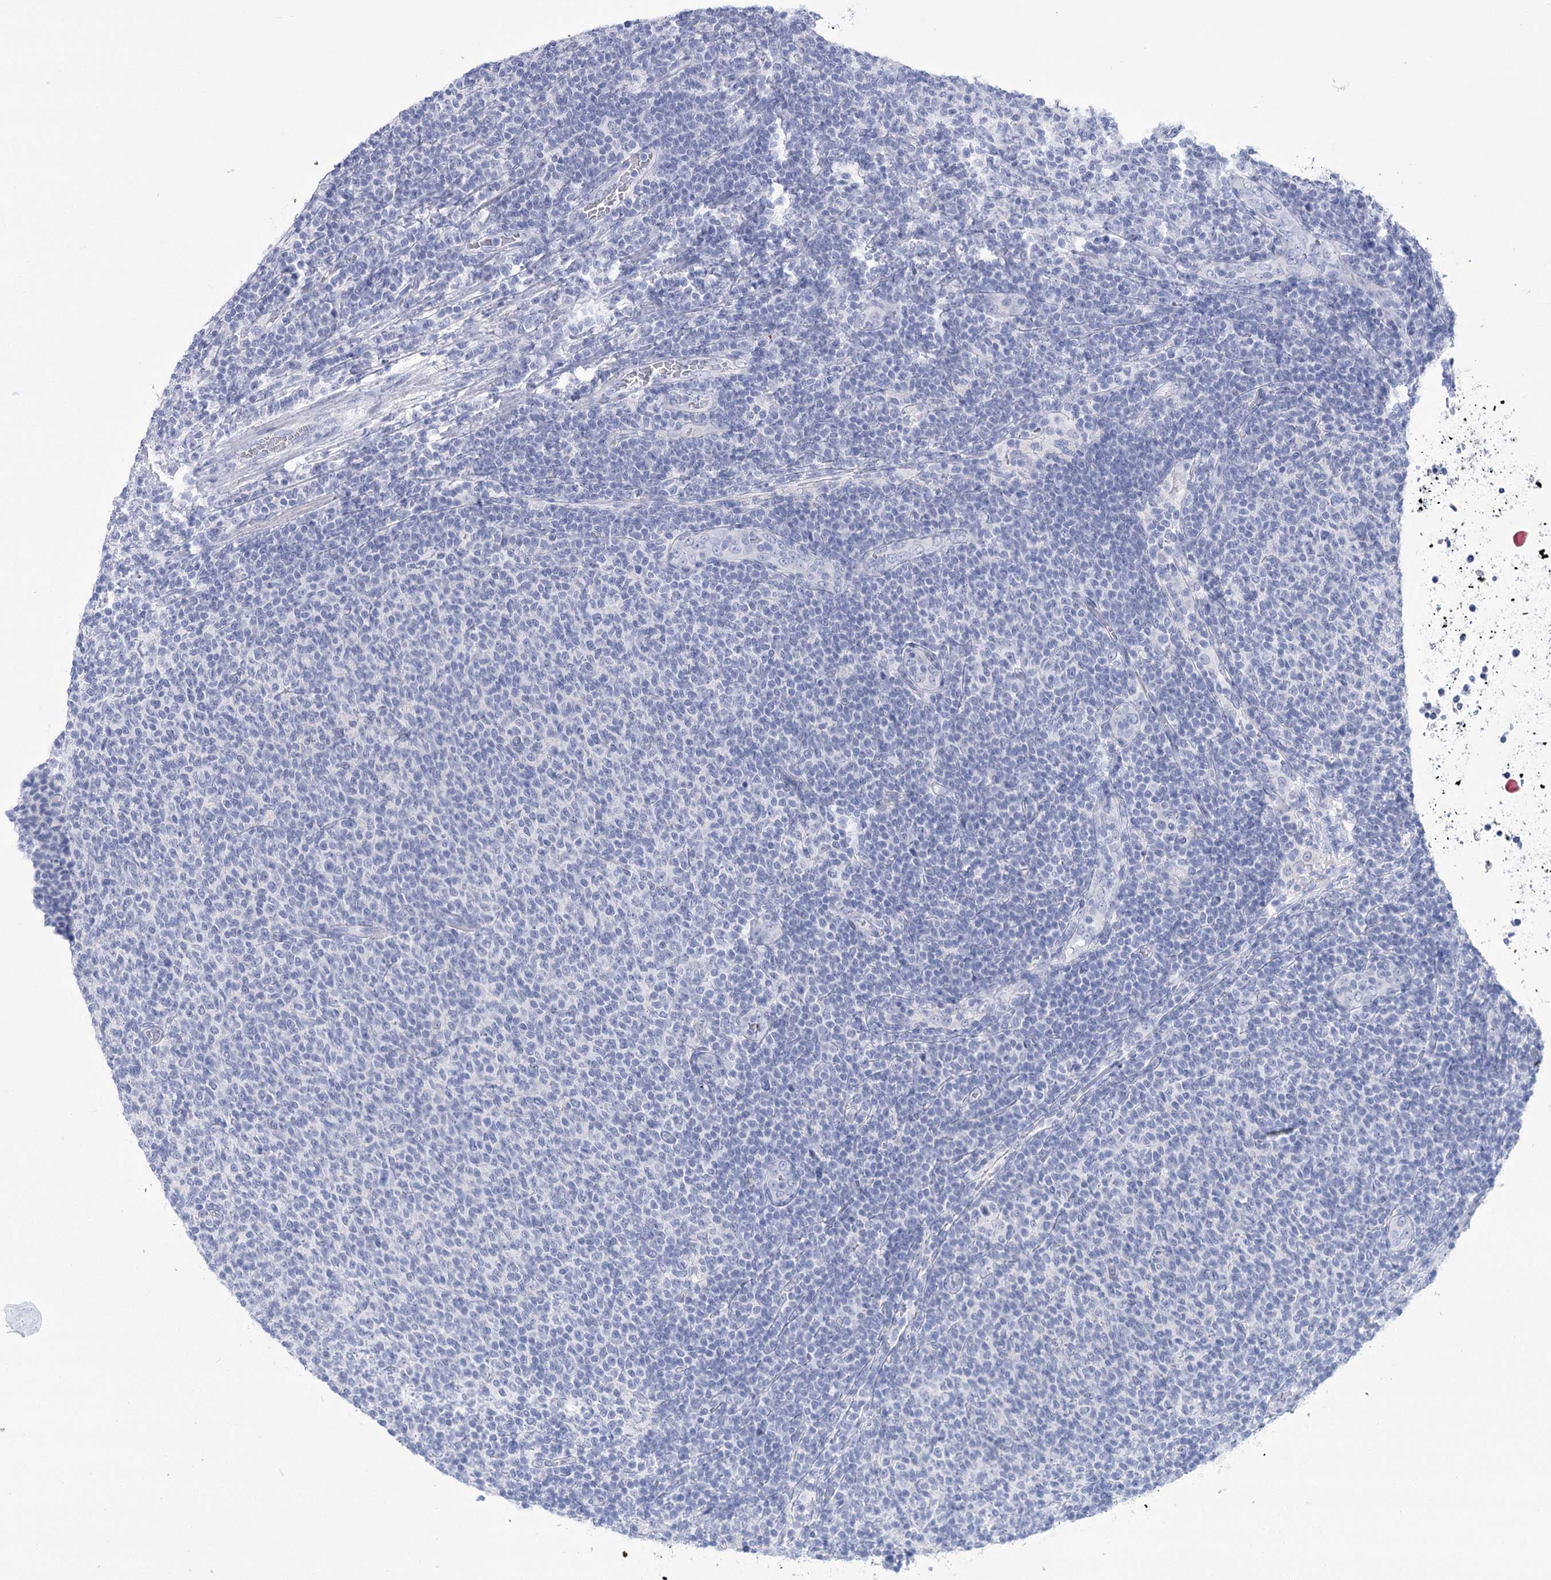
{"staining": {"intensity": "negative", "quantity": "none", "location": "none"}, "tissue": "lymphoma", "cell_type": "Tumor cells", "image_type": "cancer", "snomed": [{"axis": "morphology", "description": "Malignant lymphoma, non-Hodgkin's type, Low grade"}, {"axis": "topography", "description": "Lymph node"}], "caption": "The histopathology image shows no staining of tumor cells in low-grade malignant lymphoma, non-Hodgkin's type.", "gene": "PBLD", "patient": {"sex": "male", "age": 66}}